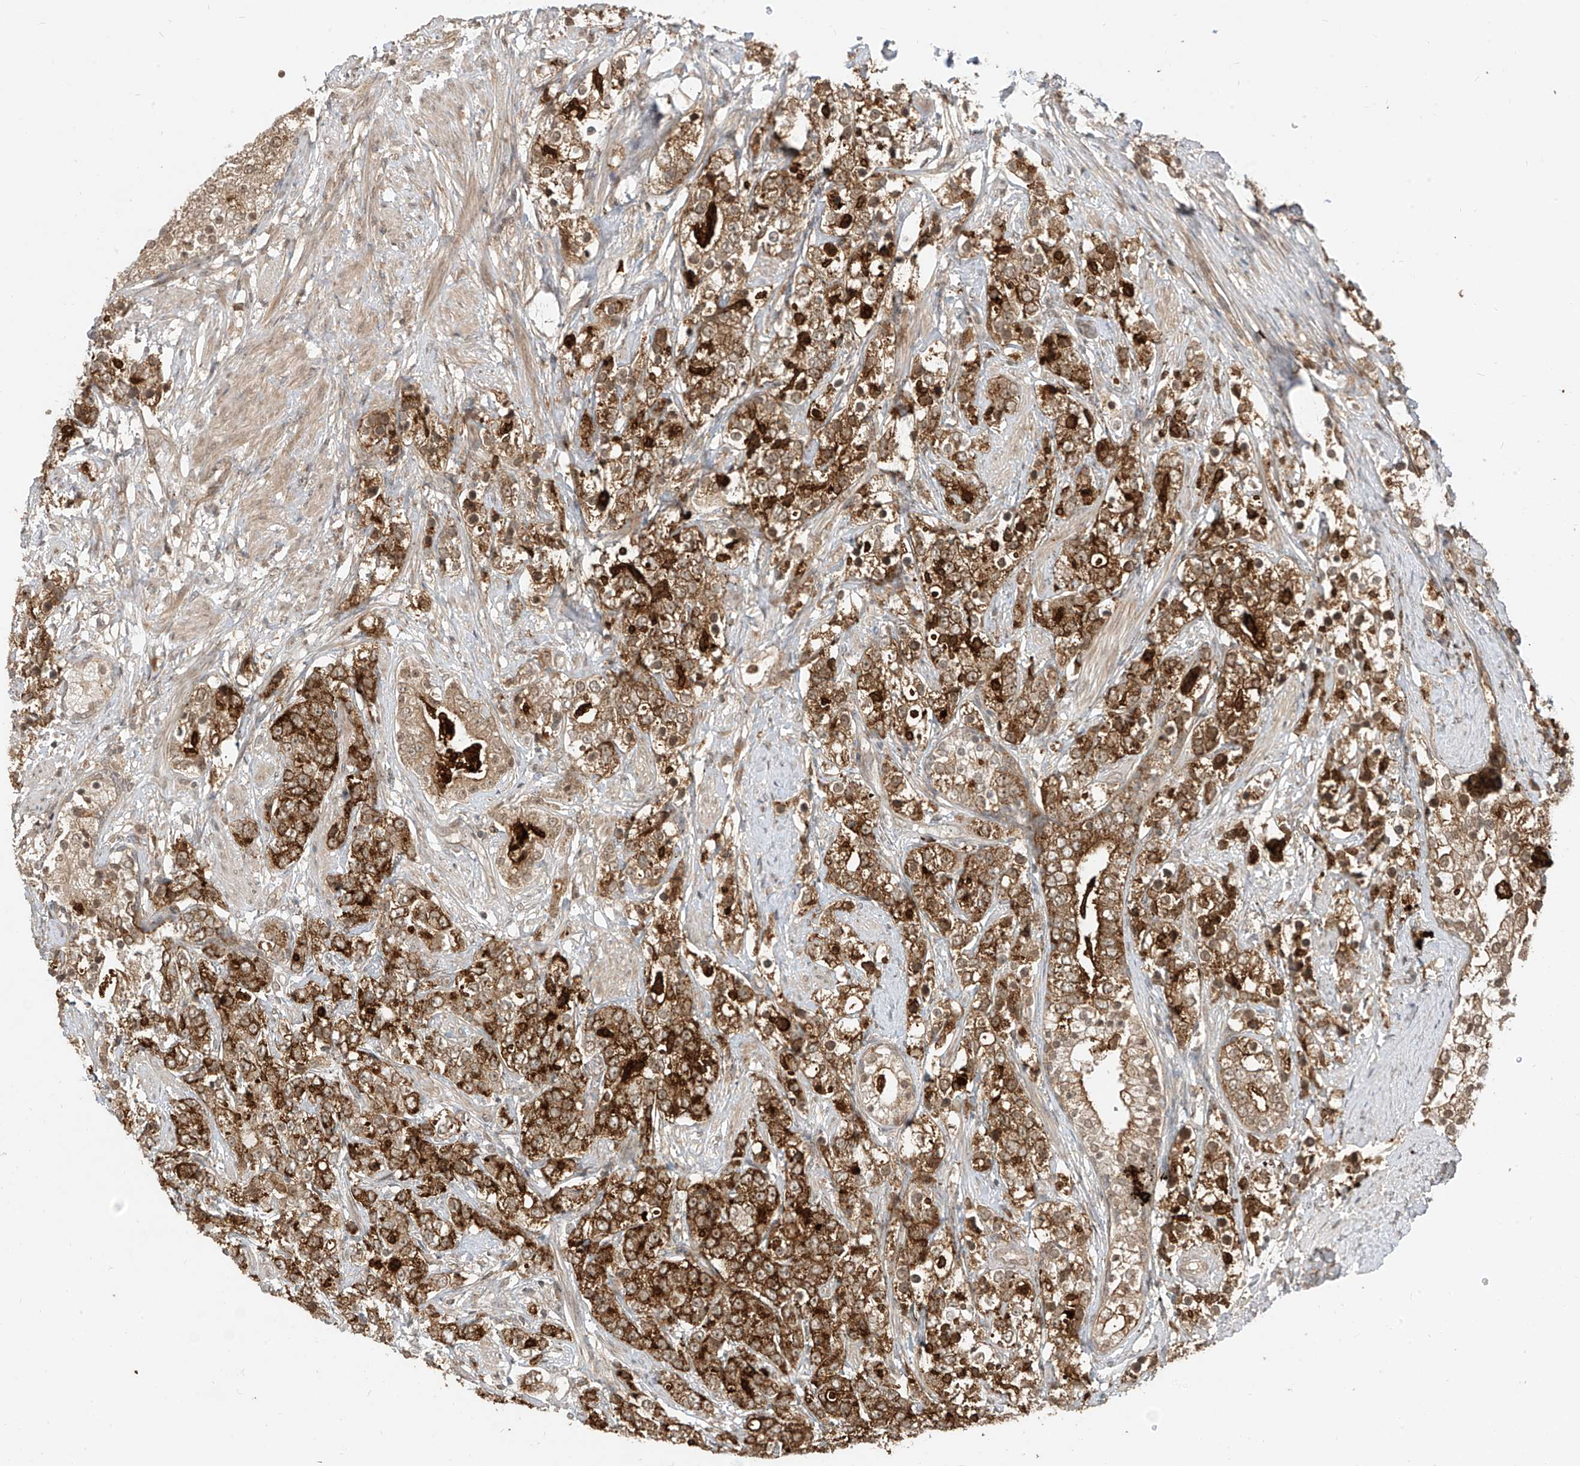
{"staining": {"intensity": "moderate", "quantity": ">75%", "location": "cytoplasmic/membranous,nuclear"}, "tissue": "prostate cancer", "cell_type": "Tumor cells", "image_type": "cancer", "snomed": [{"axis": "morphology", "description": "Adenocarcinoma, High grade"}, {"axis": "topography", "description": "Prostate"}], "caption": "DAB immunohistochemical staining of prostate high-grade adenocarcinoma shows moderate cytoplasmic/membranous and nuclear protein expression in approximately >75% of tumor cells. (brown staining indicates protein expression, while blue staining denotes nuclei).", "gene": "LCOR", "patient": {"sex": "male", "age": 69}}